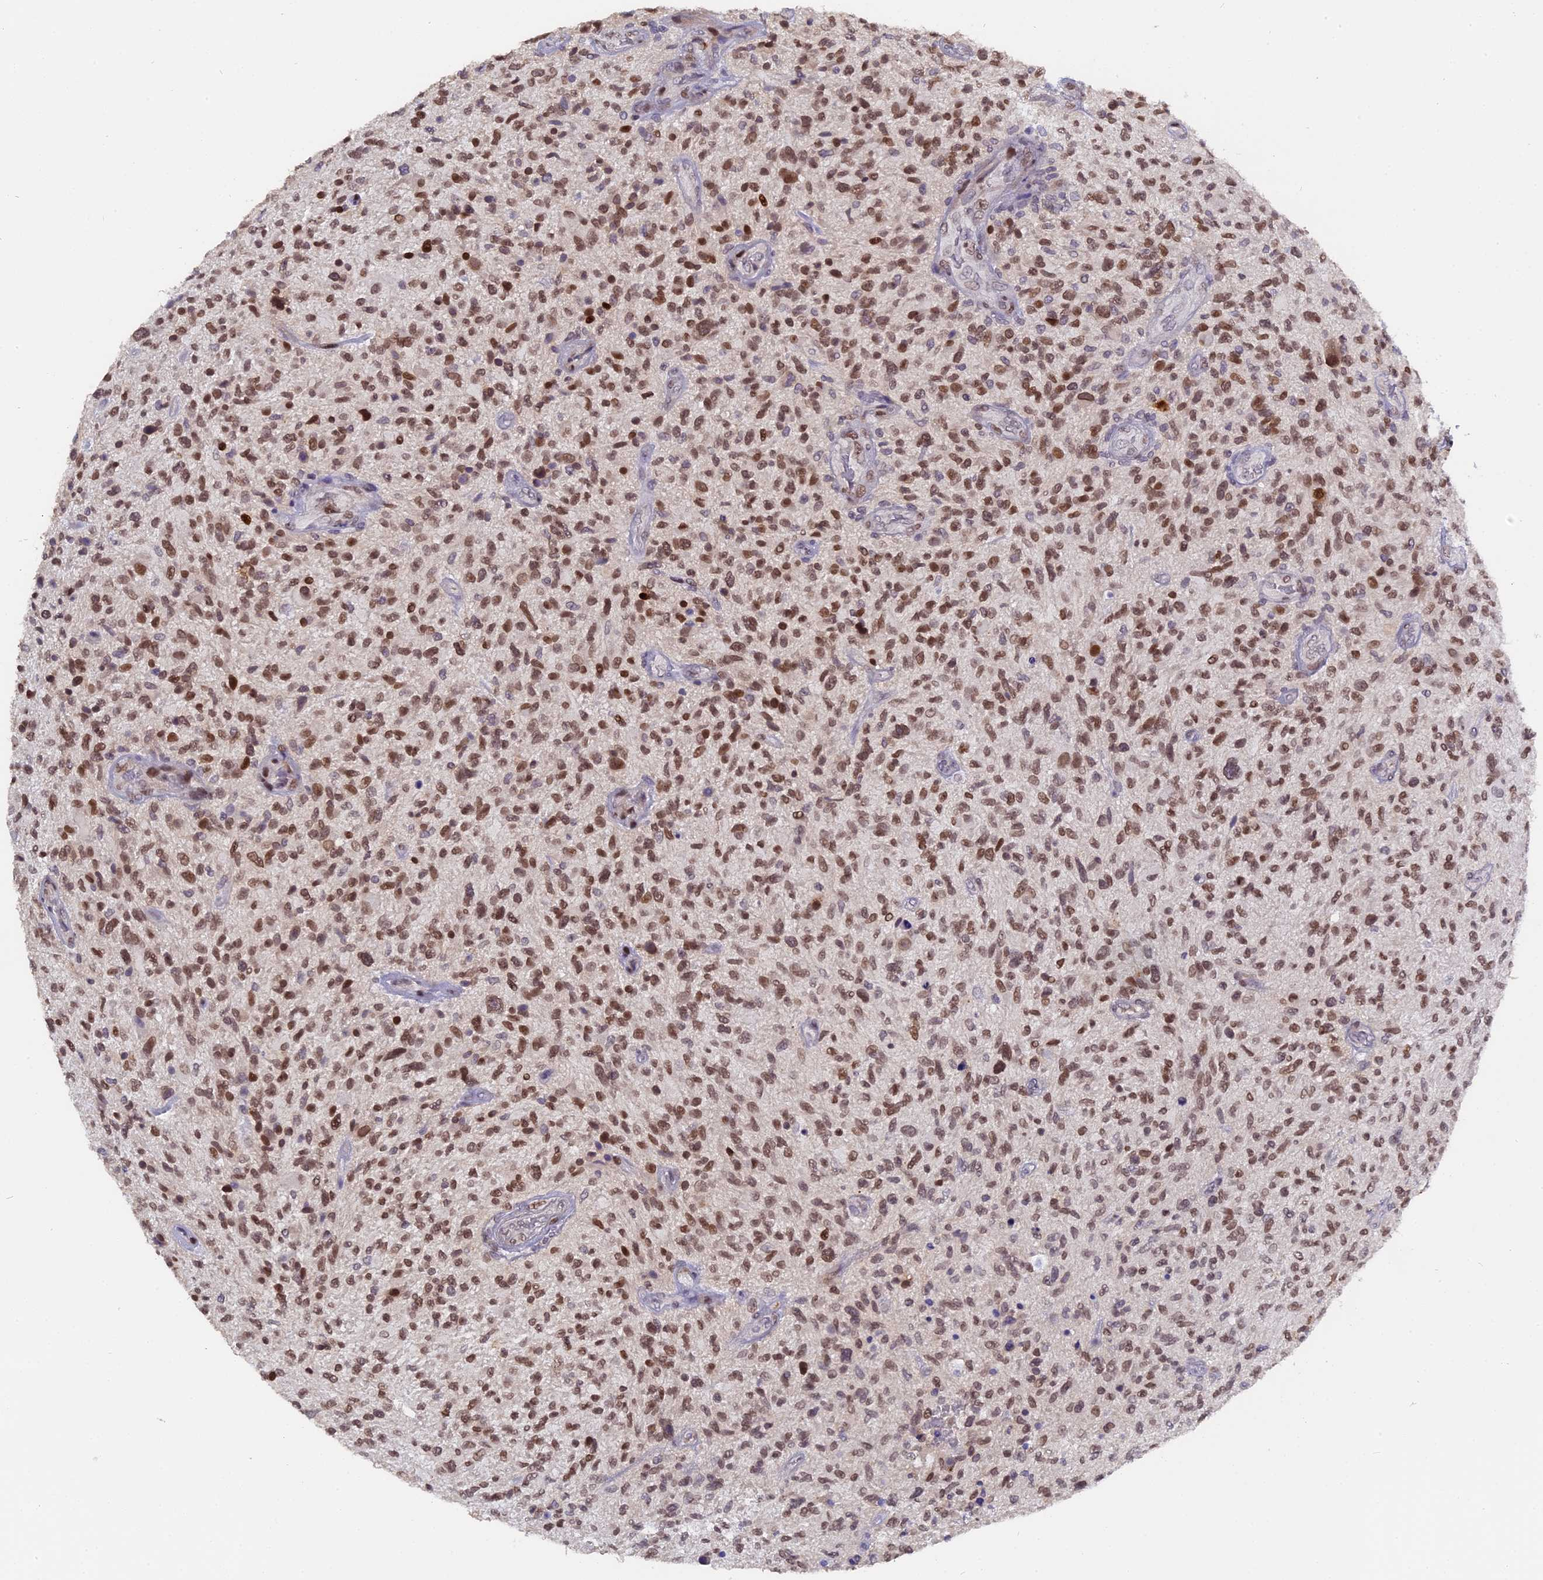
{"staining": {"intensity": "moderate", "quantity": ">75%", "location": "nuclear"}, "tissue": "glioma", "cell_type": "Tumor cells", "image_type": "cancer", "snomed": [{"axis": "morphology", "description": "Glioma, malignant, High grade"}, {"axis": "topography", "description": "Brain"}], "caption": "Glioma stained with a brown dye demonstrates moderate nuclear positive positivity in about >75% of tumor cells.", "gene": "PYGO1", "patient": {"sex": "male", "age": 47}}